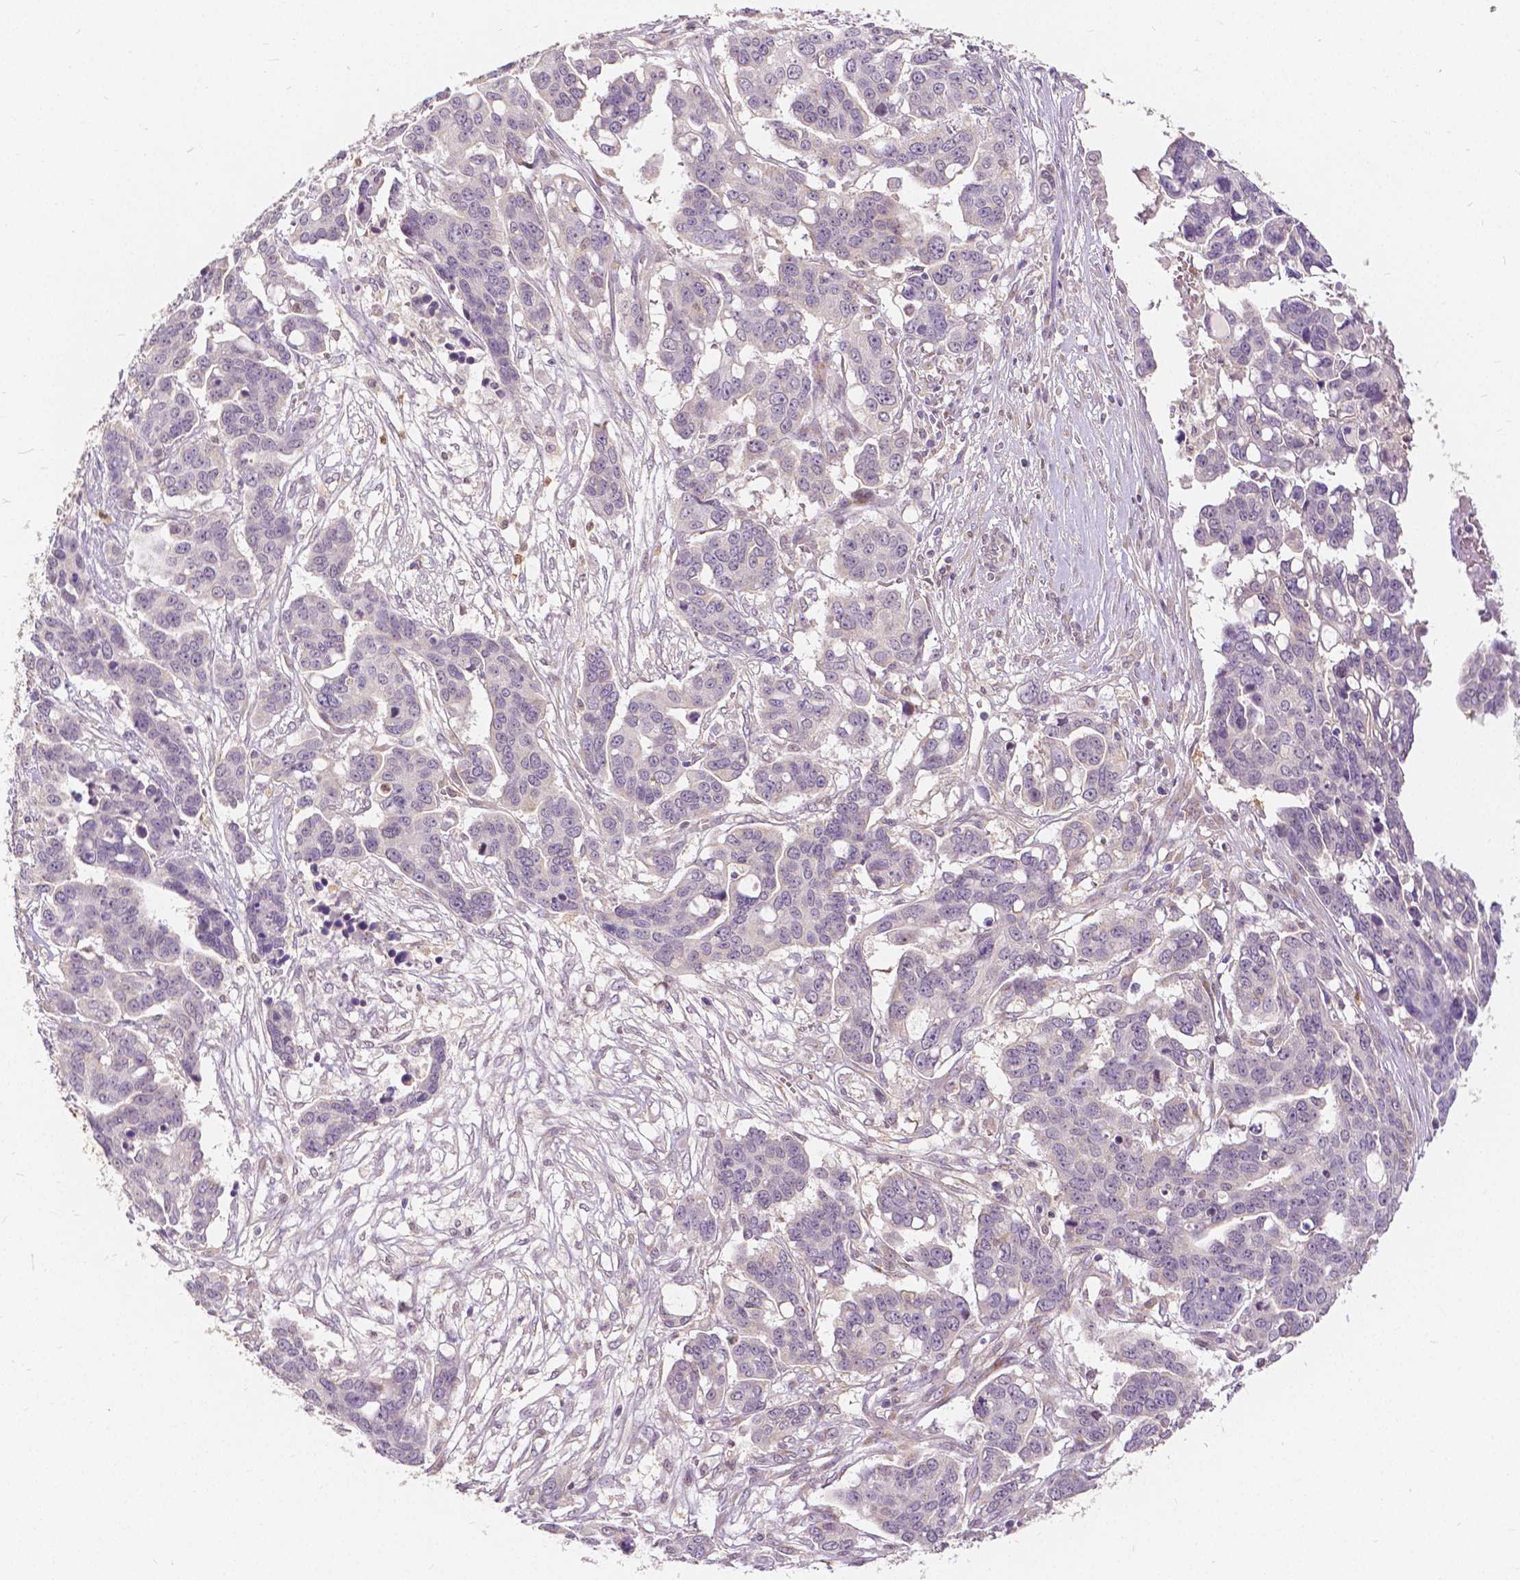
{"staining": {"intensity": "negative", "quantity": "none", "location": "none"}, "tissue": "ovarian cancer", "cell_type": "Tumor cells", "image_type": "cancer", "snomed": [{"axis": "morphology", "description": "Carcinoma, endometroid"}, {"axis": "topography", "description": "Ovary"}], "caption": "DAB immunohistochemical staining of human ovarian cancer (endometroid carcinoma) reveals no significant expression in tumor cells.", "gene": "NAPRT", "patient": {"sex": "female", "age": 78}}